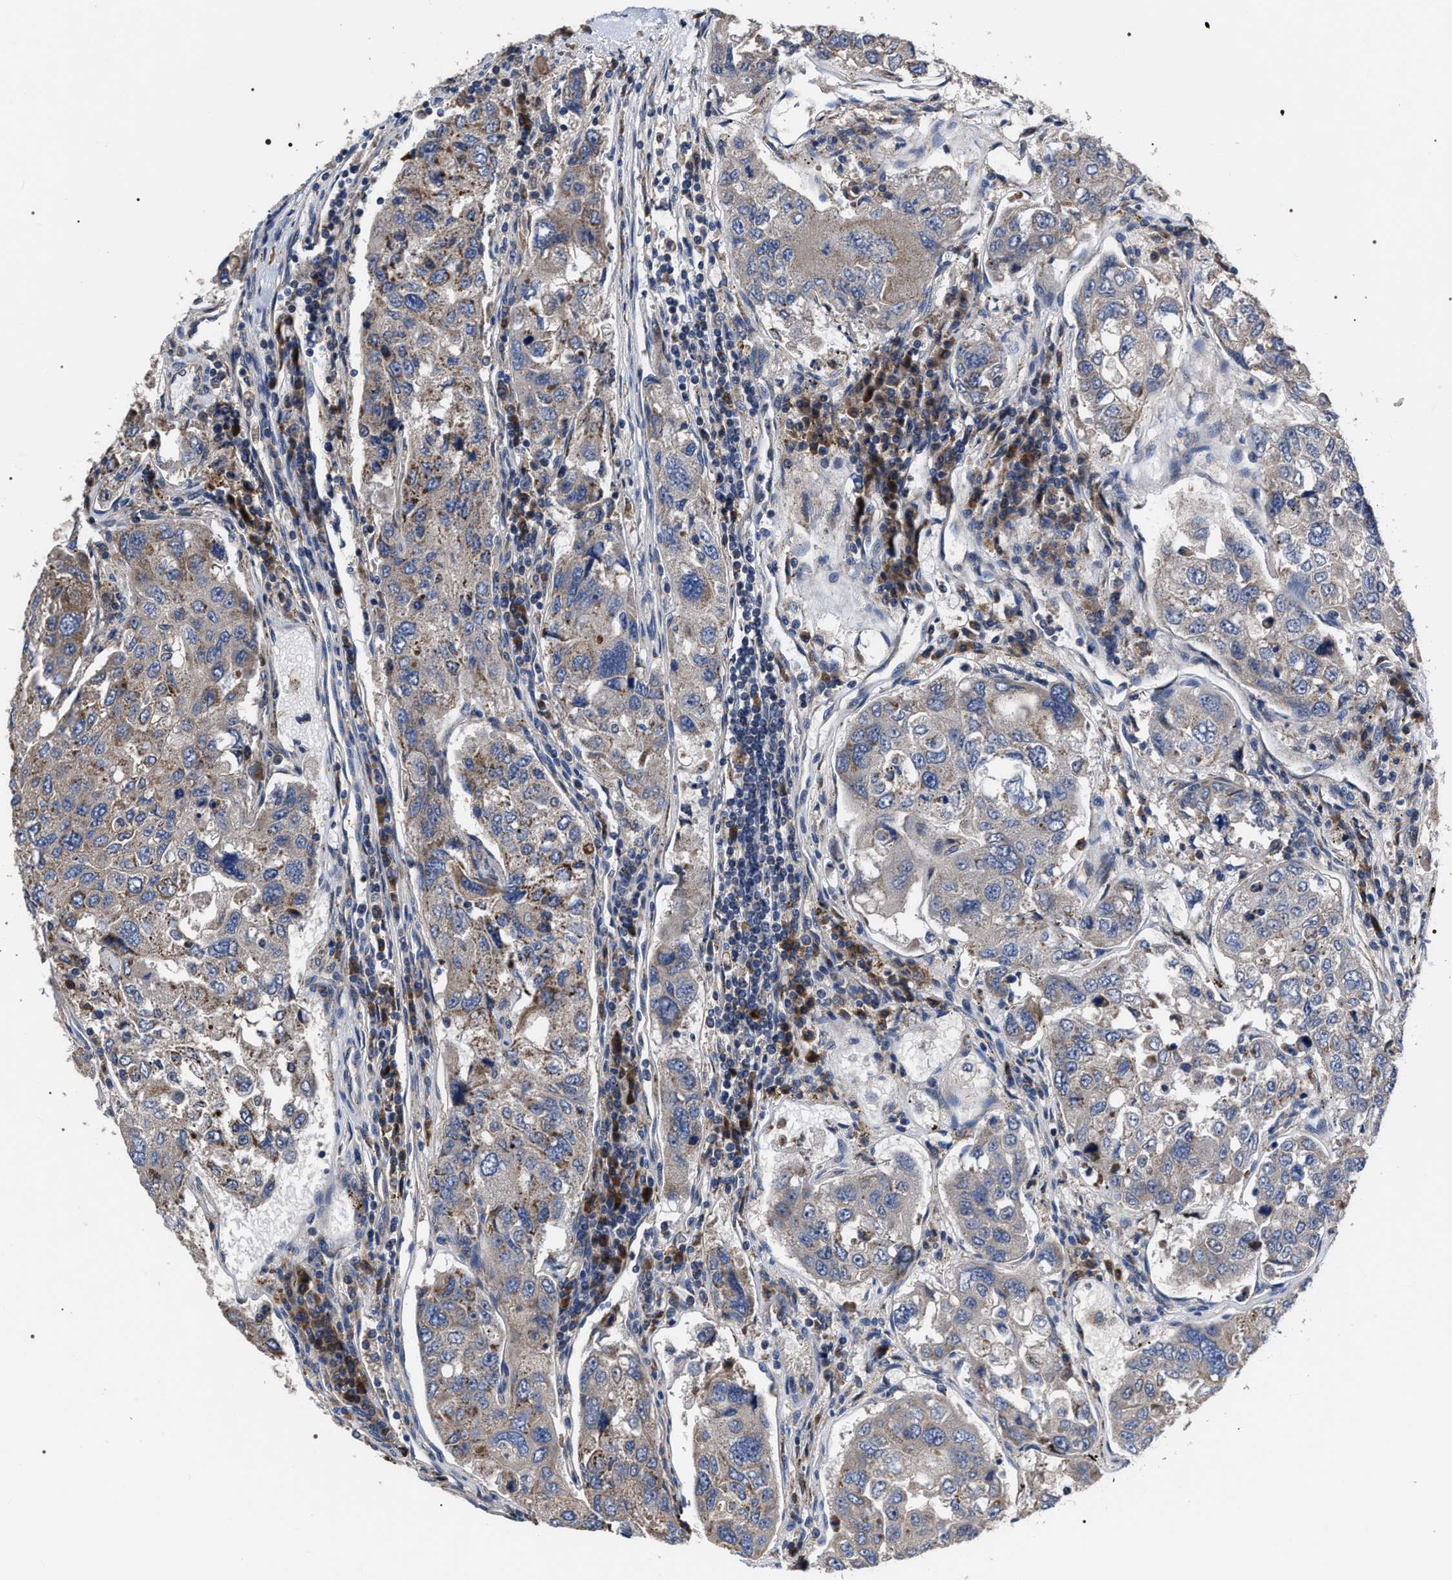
{"staining": {"intensity": "weak", "quantity": "25%-75%", "location": "cytoplasmic/membranous"}, "tissue": "urothelial cancer", "cell_type": "Tumor cells", "image_type": "cancer", "snomed": [{"axis": "morphology", "description": "Urothelial carcinoma, High grade"}, {"axis": "topography", "description": "Lymph node"}, {"axis": "topography", "description": "Urinary bladder"}], "caption": "Tumor cells exhibit weak cytoplasmic/membranous staining in approximately 25%-75% of cells in urothelial cancer.", "gene": "MACC1", "patient": {"sex": "male", "age": 51}}